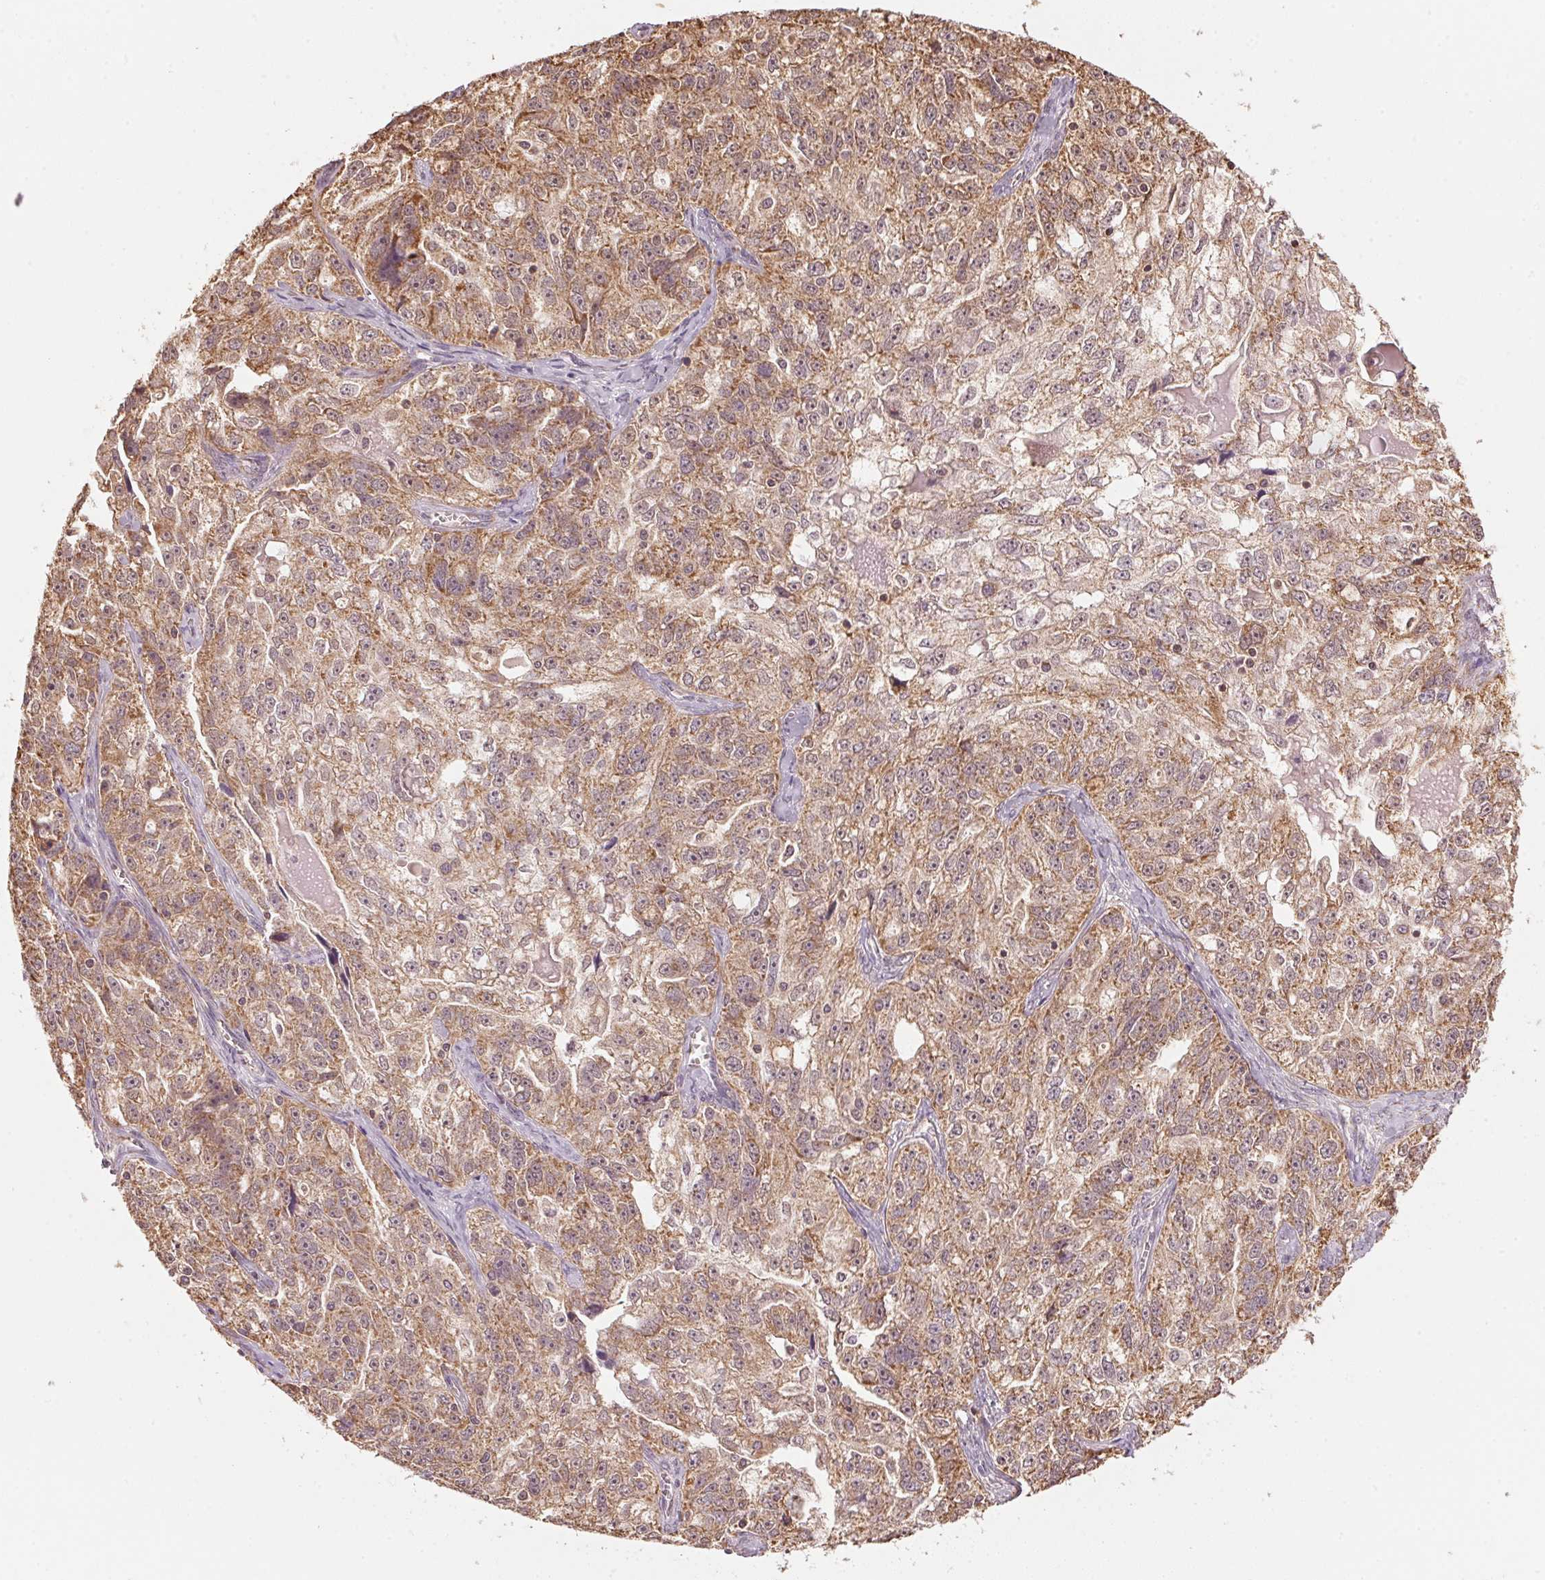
{"staining": {"intensity": "moderate", "quantity": ">75%", "location": "cytoplasmic/membranous"}, "tissue": "ovarian cancer", "cell_type": "Tumor cells", "image_type": "cancer", "snomed": [{"axis": "morphology", "description": "Cystadenocarcinoma, serous, NOS"}, {"axis": "topography", "description": "Ovary"}], "caption": "Protein staining demonstrates moderate cytoplasmic/membranous expression in approximately >75% of tumor cells in ovarian serous cystadenocarcinoma.", "gene": "ARHGAP6", "patient": {"sex": "female", "age": 51}}